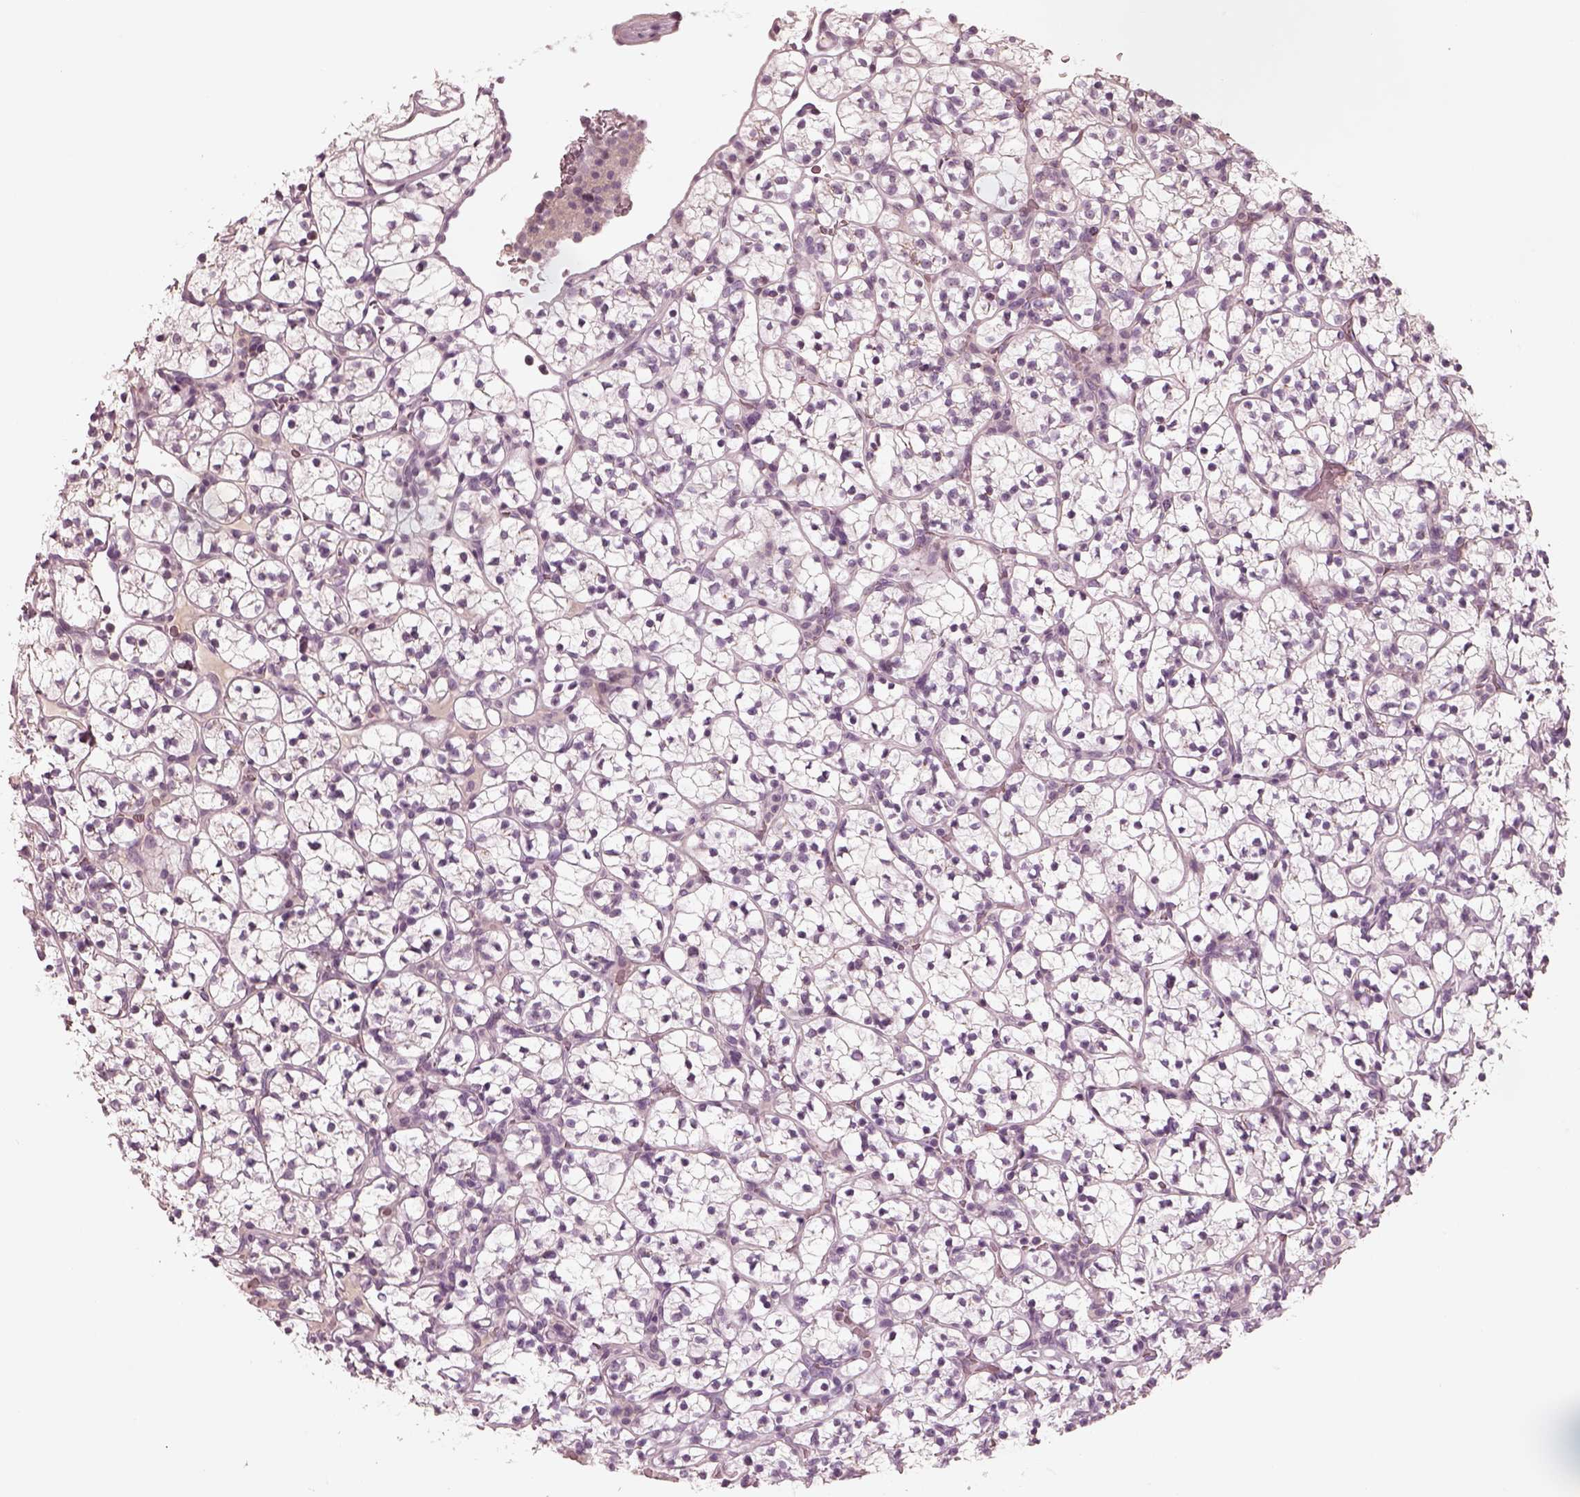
{"staining": {"intensity": "negative", "quantity": "none", "location": "none"}, "tissue": "renal cancer", "cell_type": "Tumor cells", "image_type": "cancer", "snomed": [{"axis": "morphology", "description": "Adenocarcinoma, NOS"}, {"axis": "topography", "description": "Kidney"}], "caption": "A micrograph of renal cancer (adenocarcinoma) stained for a protein demonstrates no brown staining in tumor cells. The staining is performed using DAB (3,3'-diaminobenzidine) brown chromogen with nuclei counter-stained in using hematoxylin.", "gene": "SDCBP2", "patient": {"sex": "female", "age": 89}}